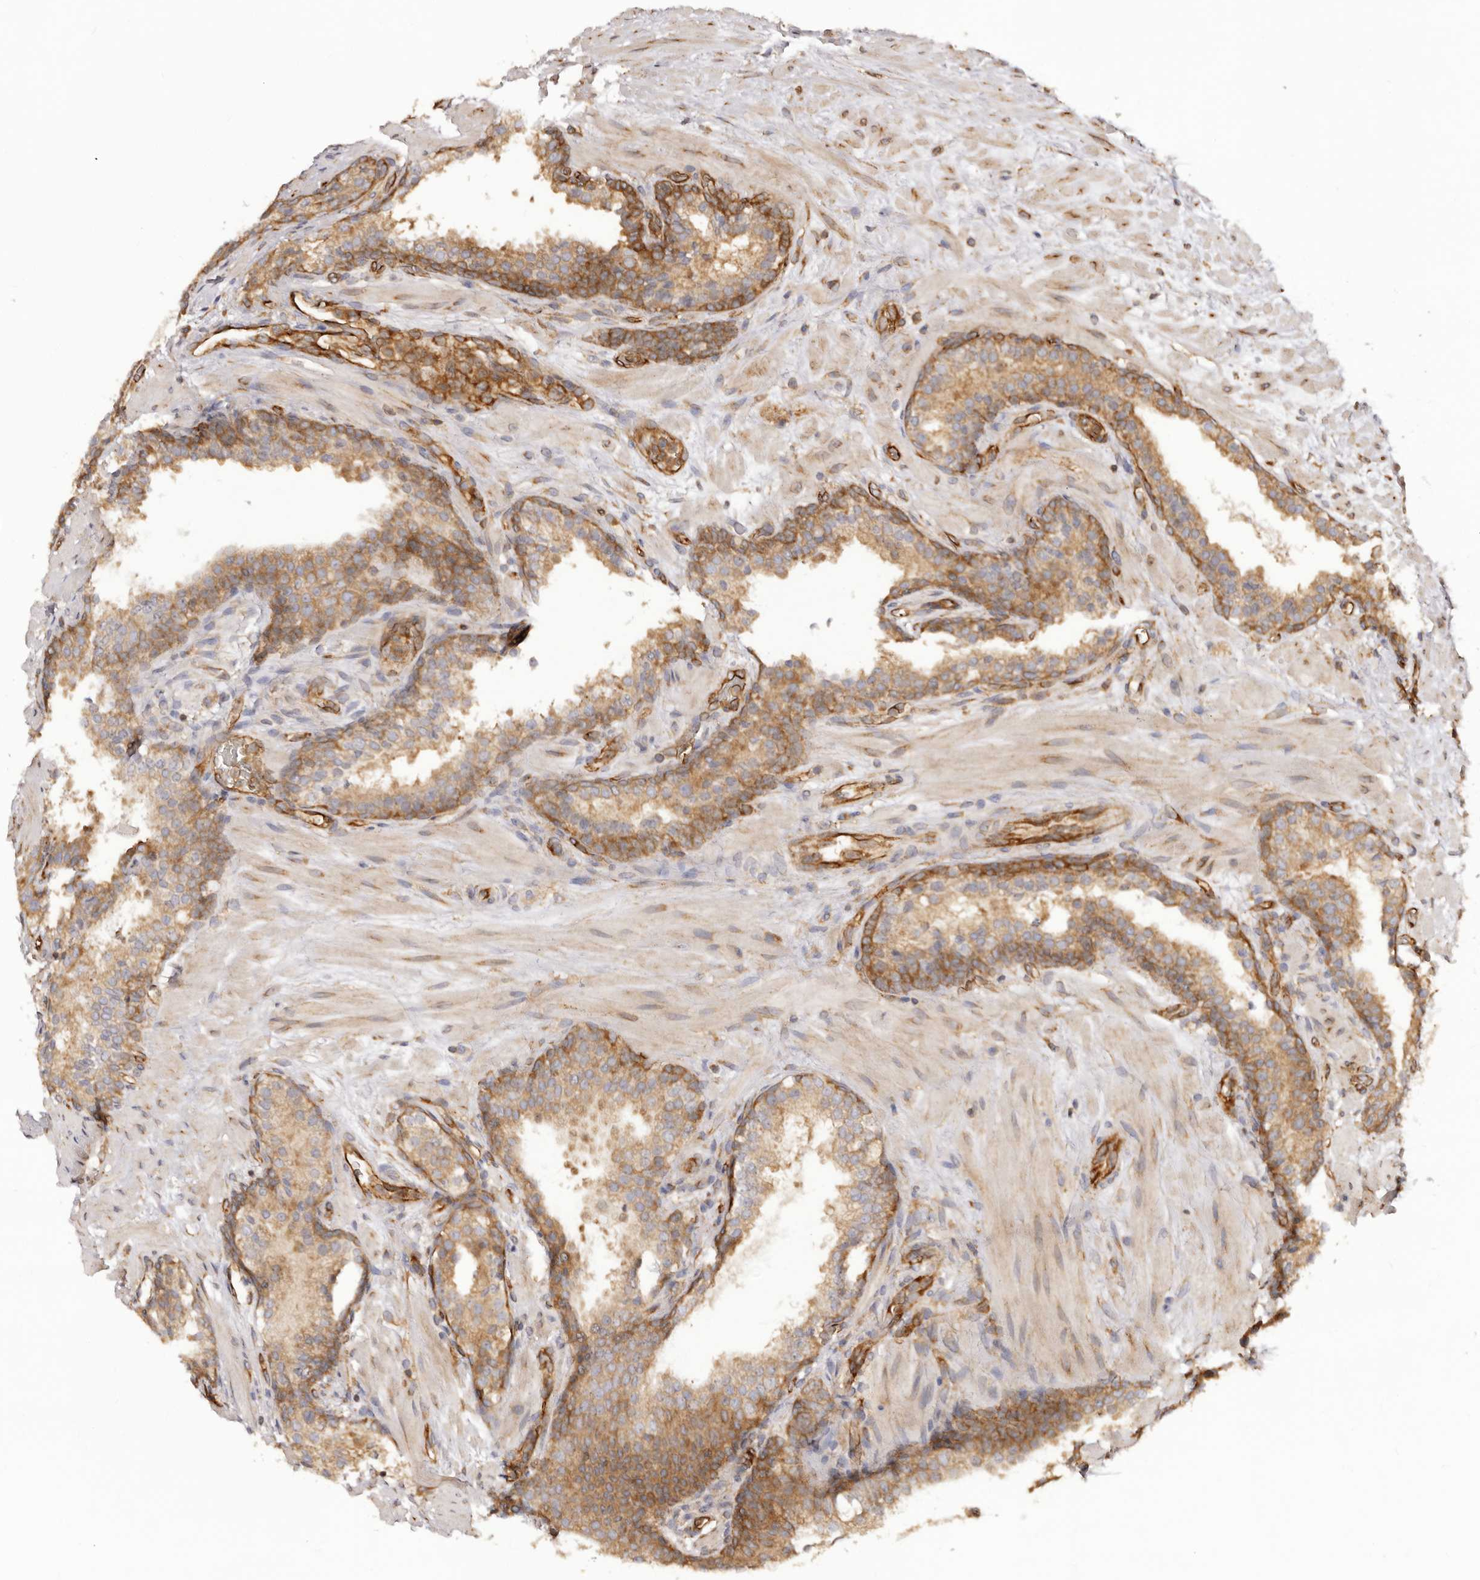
{"staining": {"intensity": "moderate", "quantity": ">75%", "location": "cytoplasmic/membranous"}, "tissue": "prostate cancer", "cell_type": "Tumor cells", "image_type": "cancer", "snomed": [{"axis": "morphology", "description": "Adenocarcinoma, High grade"}, {"axis": "topography", "description": "Prostate"}], "caption": "There is medium levels of moderate cytoplasmic/membranous staining in tumor cells of high-grade adenocarcinoma (prostate), as demonstrated by immunohistochemical staining (brown color).", "gene": "RPS6", "patient": {"sex": "male", "age": 56}}